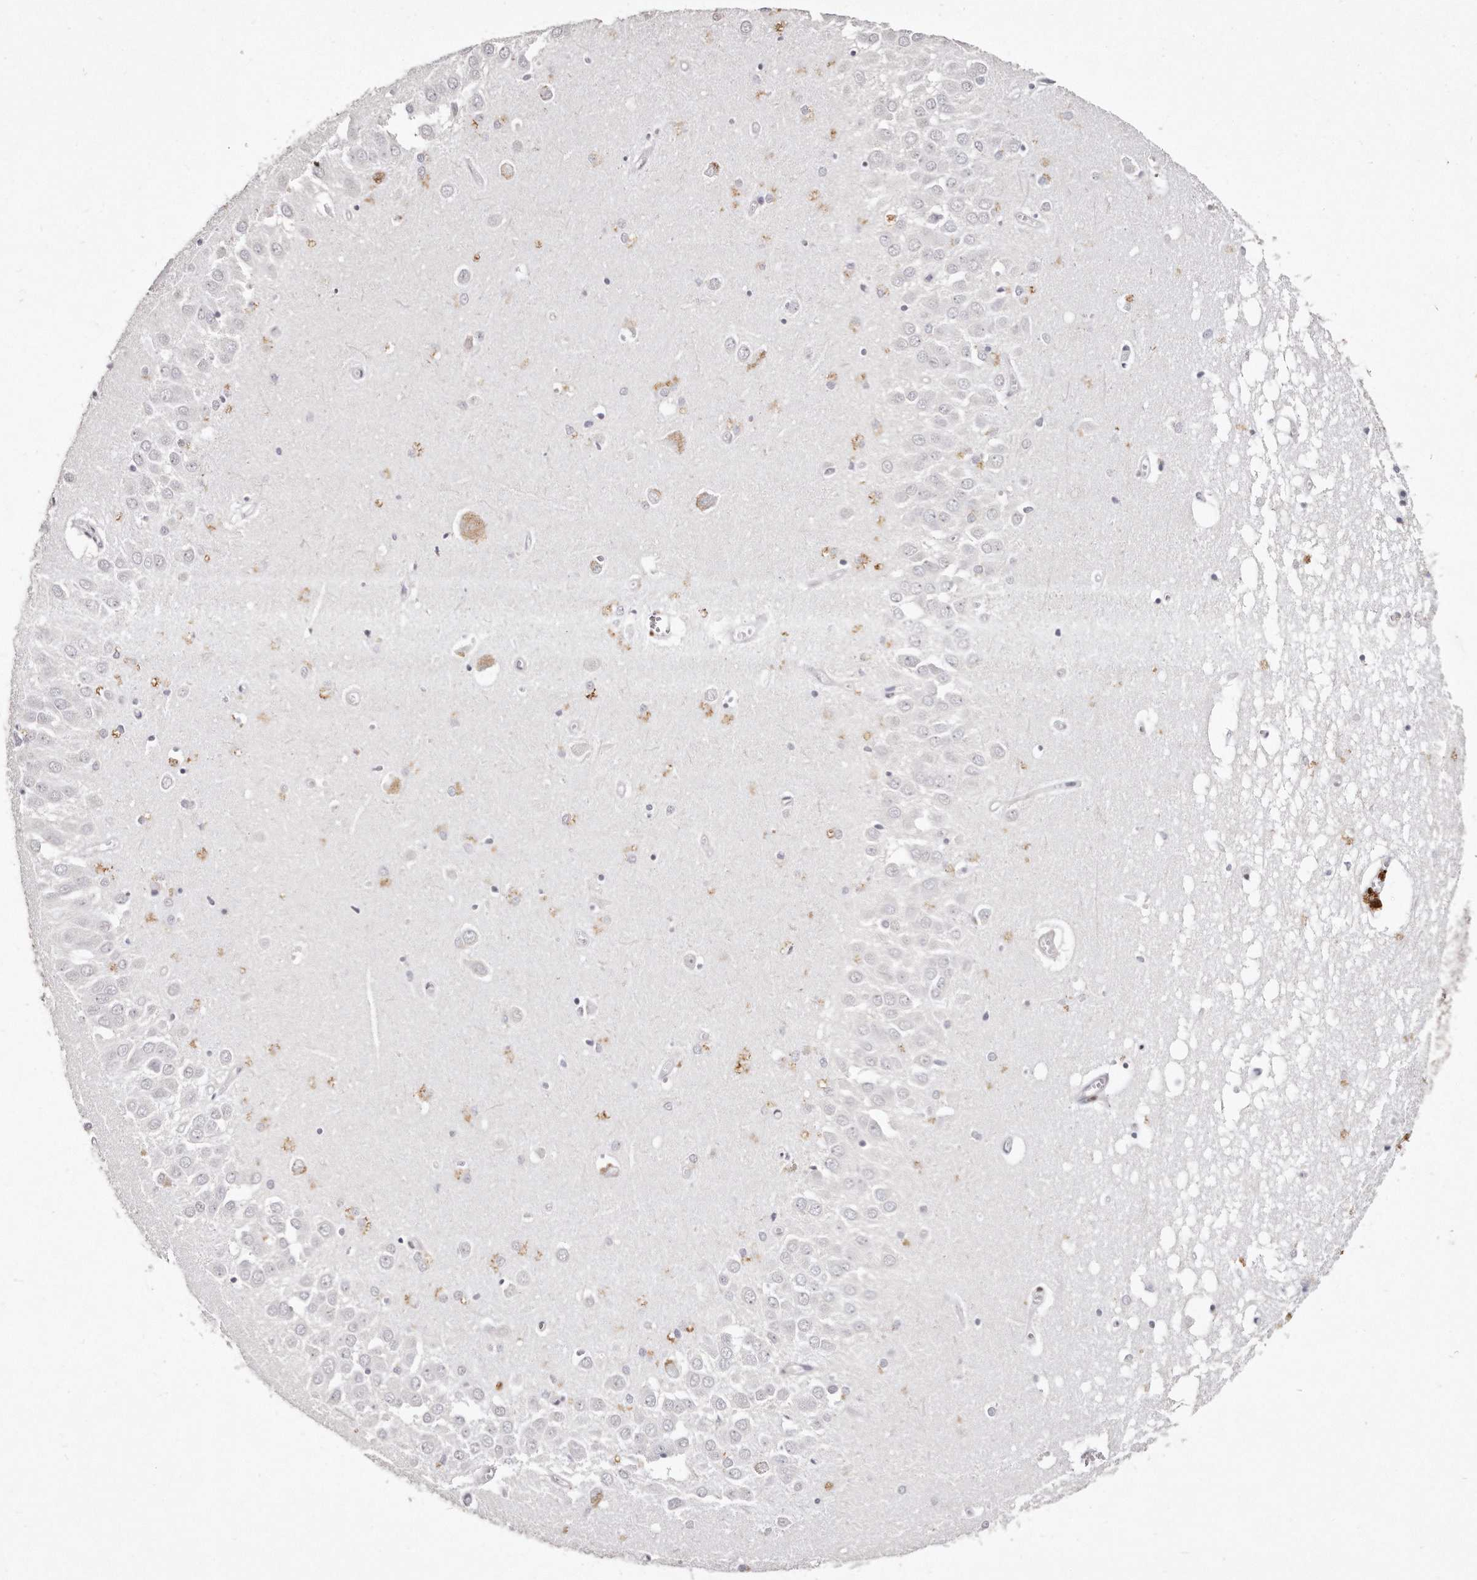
{"staining": {"intensity": "negative", "quantity": "none", "location": "none"}, "tissue": "hippocampus", "cell_type": "Glial cells", "image_type": "normal", "snomed": [{"axis": "morphology", "description": "Normal tissue, NOS"}, {"axis": "topography", "description": "Hippocampus"}], "caption": "IHC of benign human hippocampus reveals no expression in glial cells.", "gene": "LMOD1", "patient": {"sex": "male", "age": 70}}